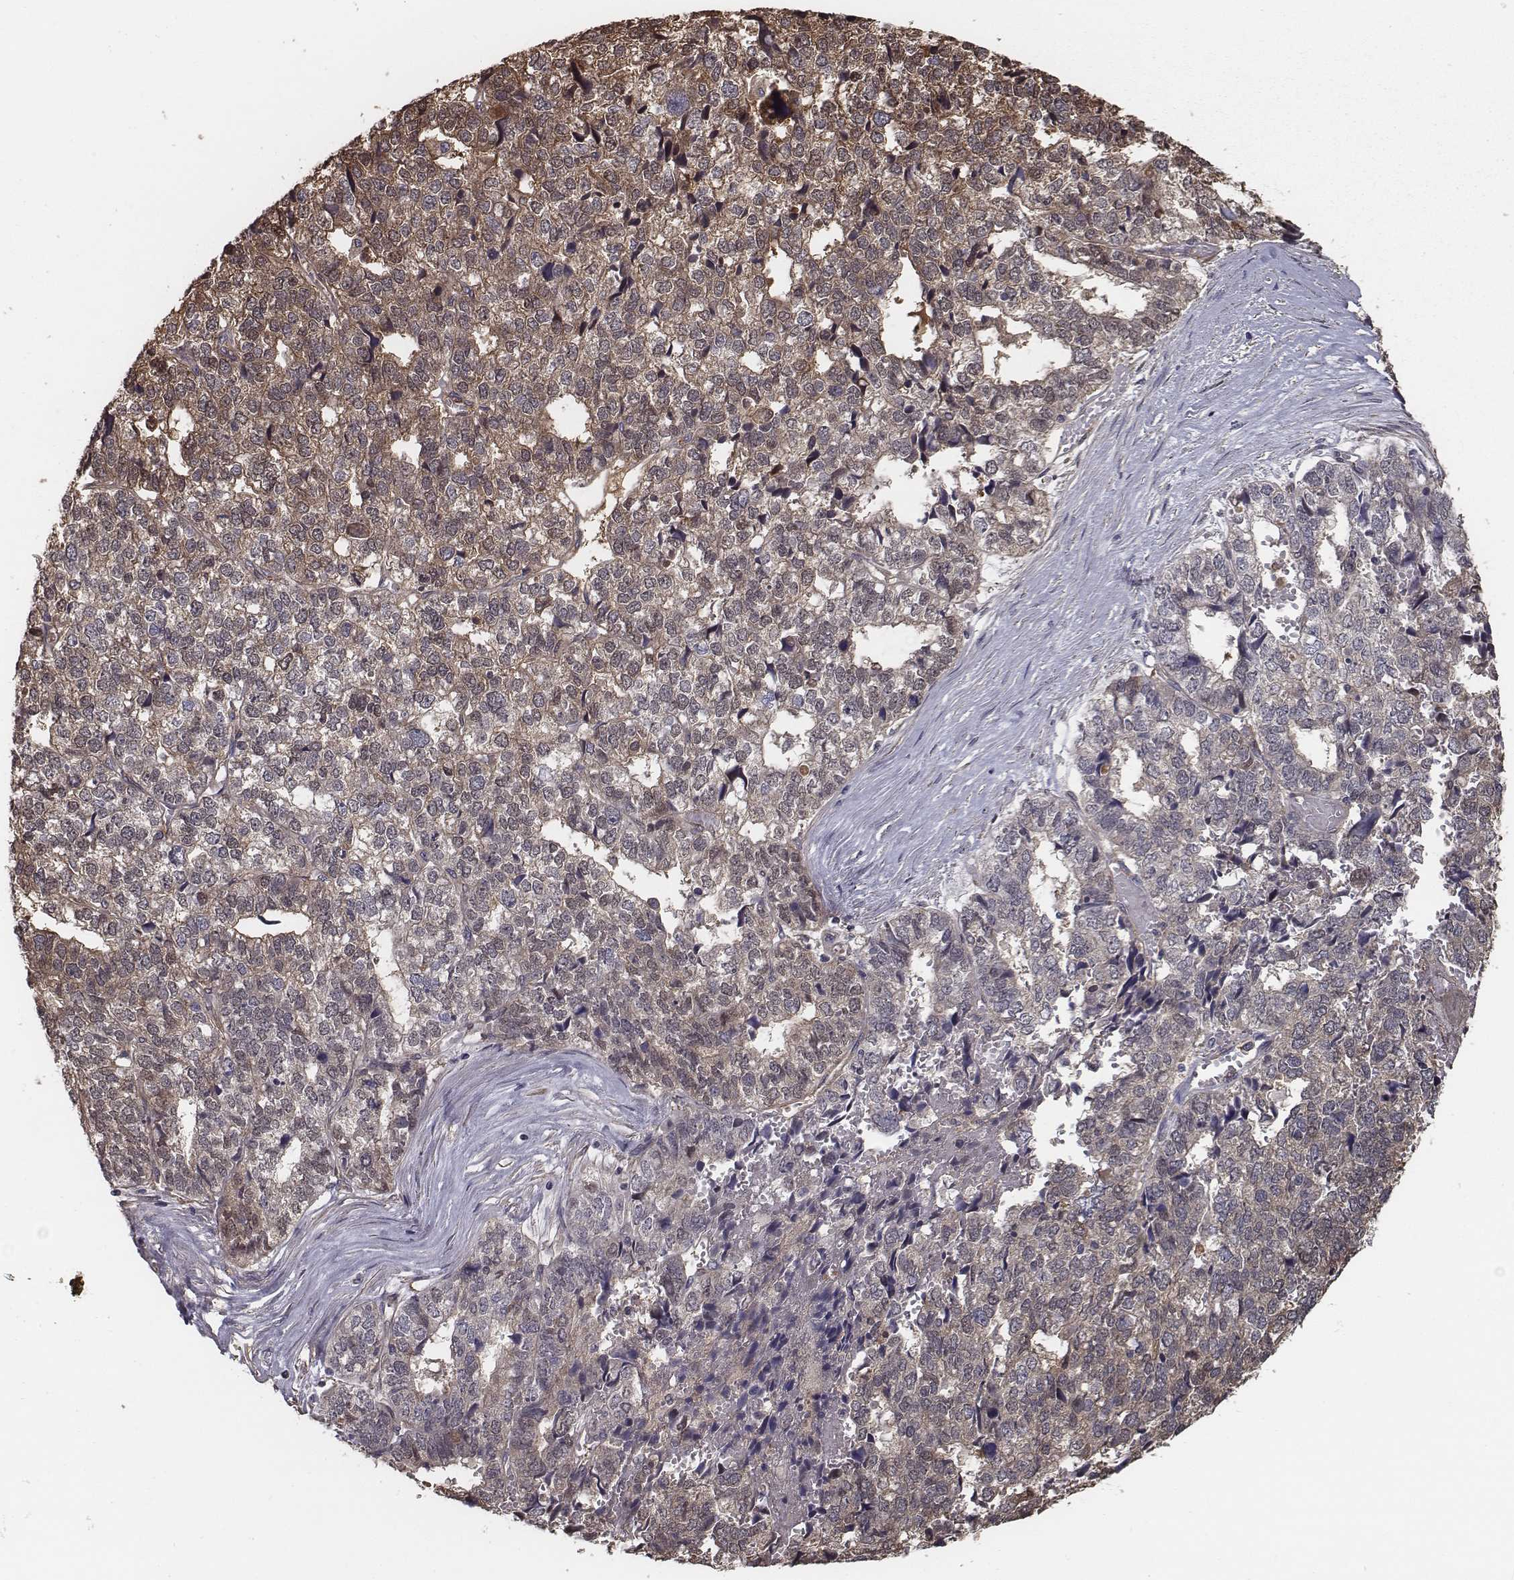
{"staining": {"intensity": "moderate", "quantity": "<25%", "location": "cytoplasmic/membranous"}, "tissue": "stomach cancer", "cell_type": "Tumor cells", "image_type": "cancer", "snomed": [{"axis": "morphology", "description": "Adenocarcinoma, NOS"}, {"axis": "topography", "description": "Stomach"}], "caption": "Stomach cancer tissue shows moderate cytoplasmic/membranous expression in about <25% of tumor cells, visualized by immunohistochemistry. (IHC, brightfield microscopy, high magnification).", "gene": "ISYNA1", "patient": {"sex": "male", "age": 69}}